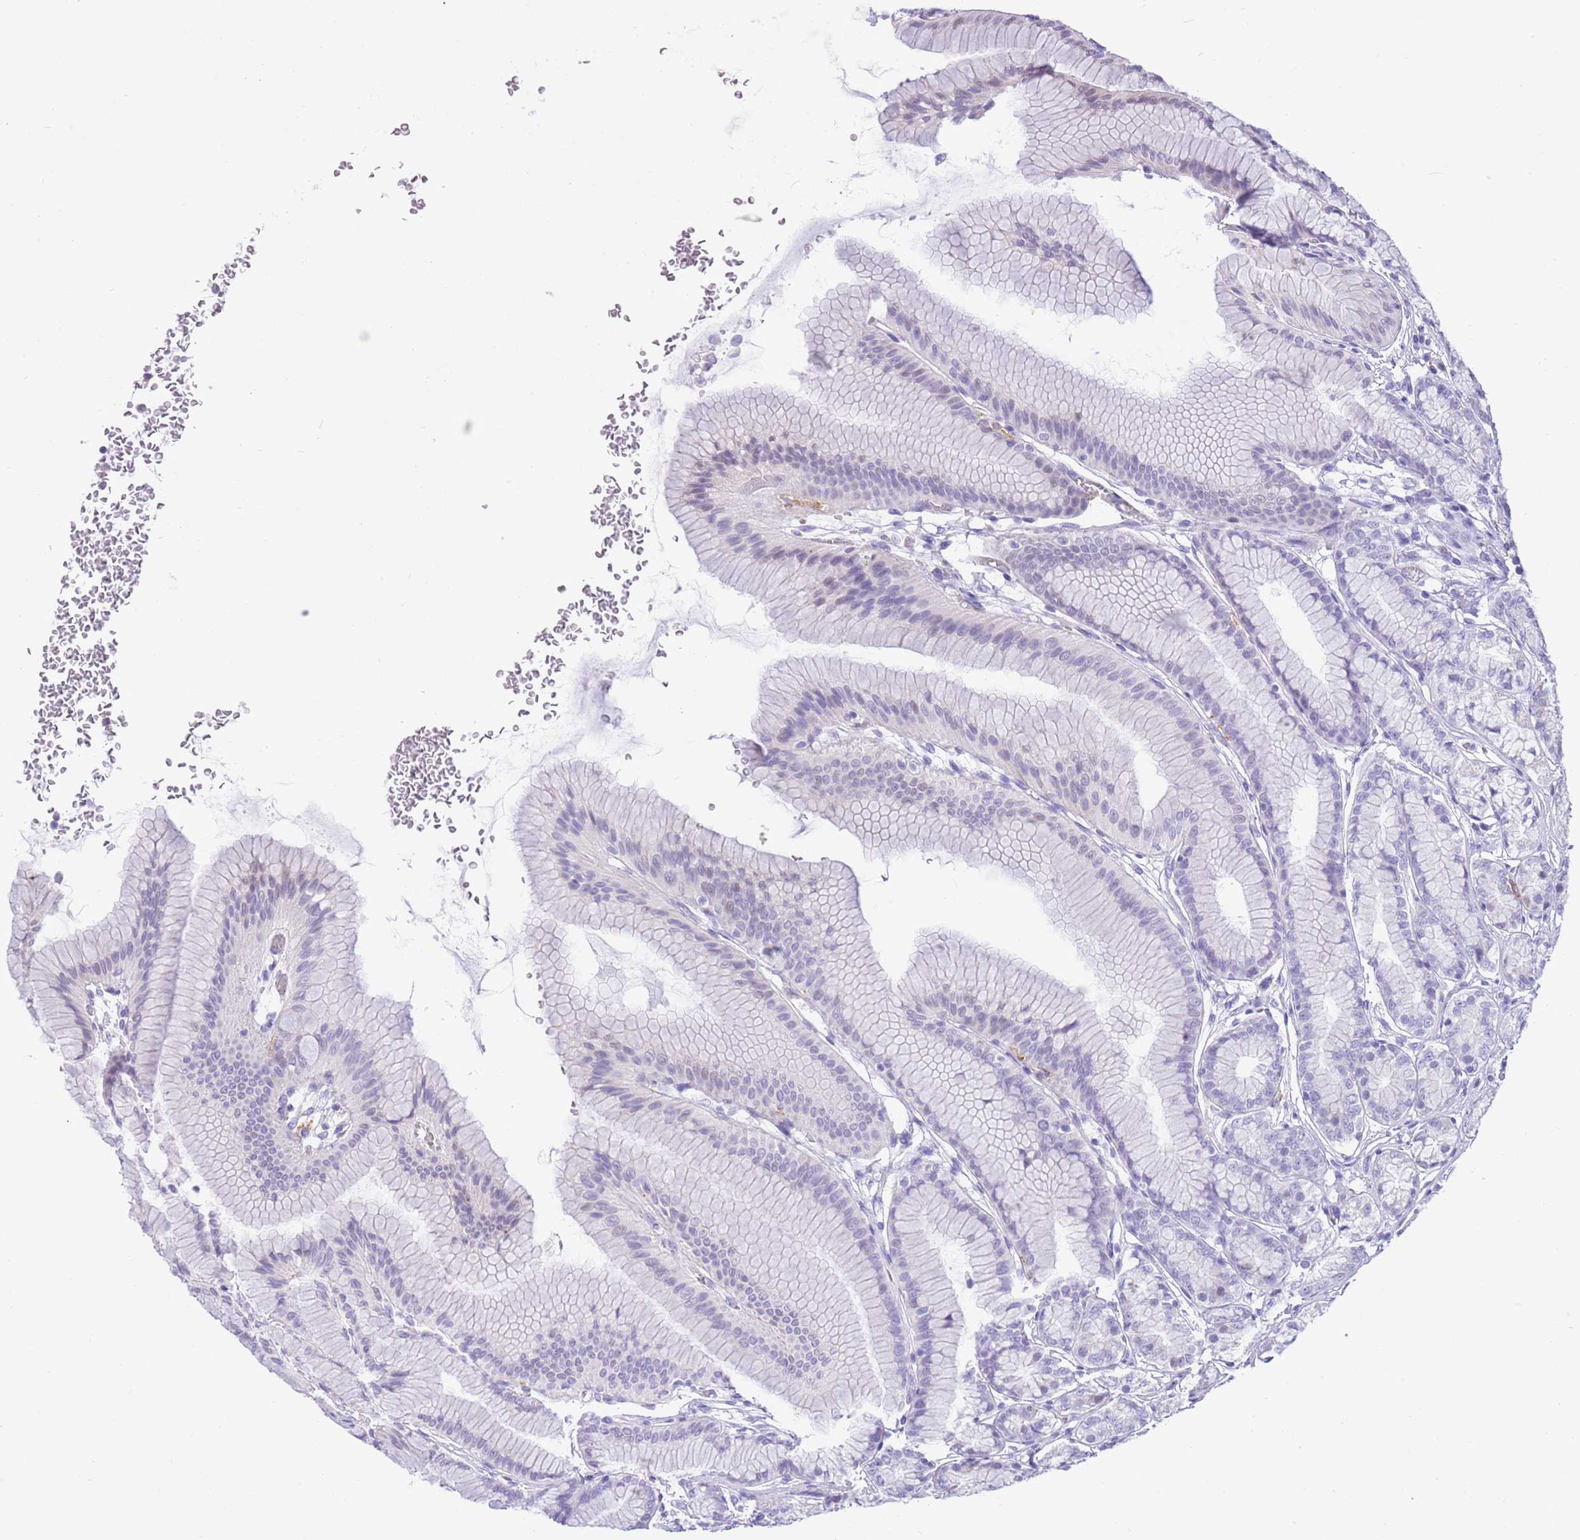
{"staining": {"intensity": "negative", "quantity": "none", "location": "none"}, "tissue": "stomach", "cell_type": "Glandular cells", "image_type": "normal", "snomed": [{"axis": "morphology", "description": "Normal tissue, NOS"}, {"axis": "morphology", "description": "Adenocarcinoma, NOS"}, {"axis": "morphology", "description": "Adenocarcinoma, High grade"}, {"axis": "topography", "description": "Stomach, upper"}, {"axis": "topography", "description": "Stomach"}], "caption": "The photomicrograph reveals no significant staining in glandular cells of stomach.", "gene": "PPP1R17", "patient": {"sex": "female", "age": 65}}